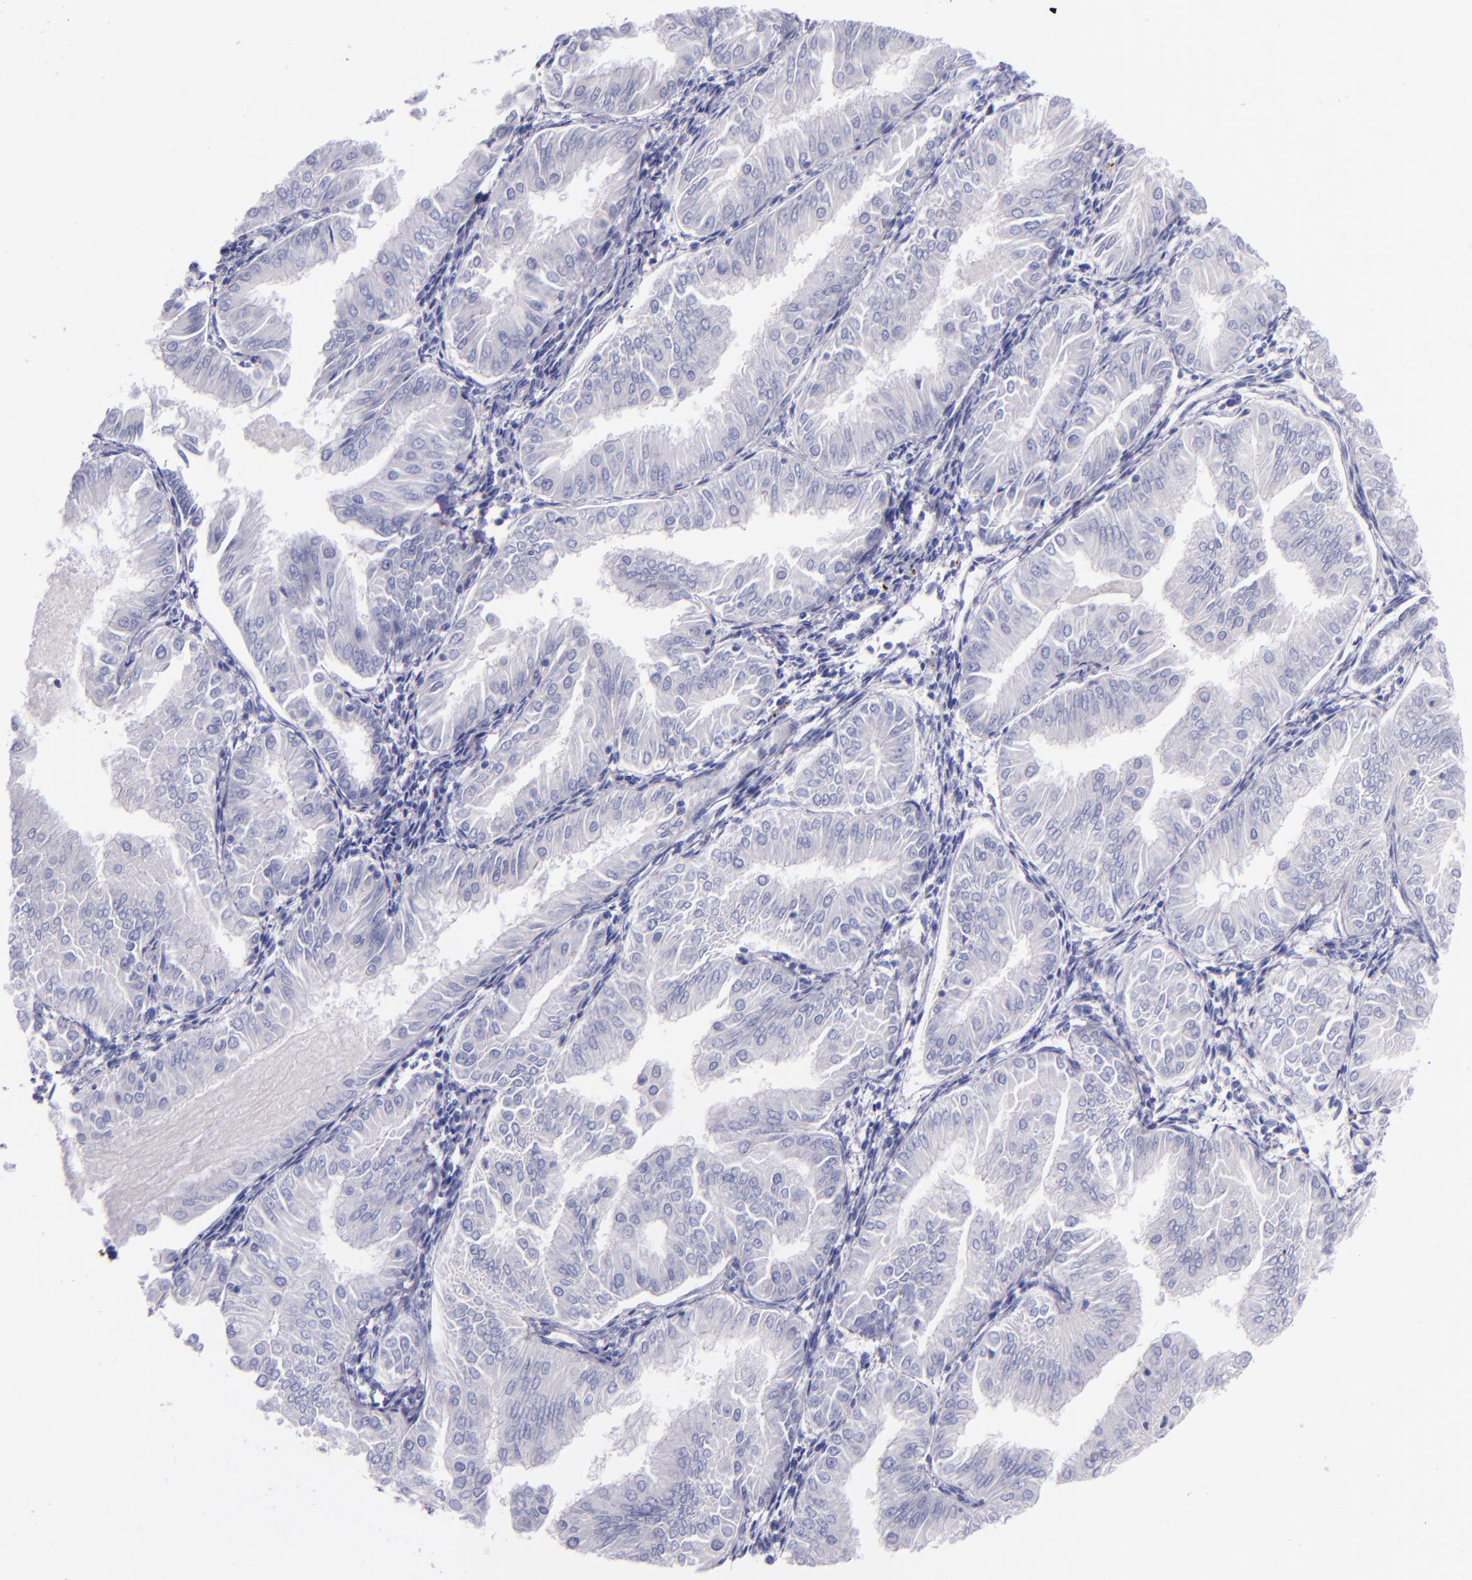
{"staining": {"intensity": "negative", "quantity": "none", "location": "none"}, "tissue": "endometrial cancer", "cell_type": "Tumor cells", "image_type": "cancer", "snomed": [{"axis": "morphology", "description": "Adenocarcinoma, NOS"}, {"axis": "topography", "description": "Endometrium"}], "caption": "Immunohistochemical staining of endometrial cancer (adenocarcinoma) demonstrates no significant expression in tumor cells.", "gene": "LAG3", "patient": {"sex": "female", "age": 53}}